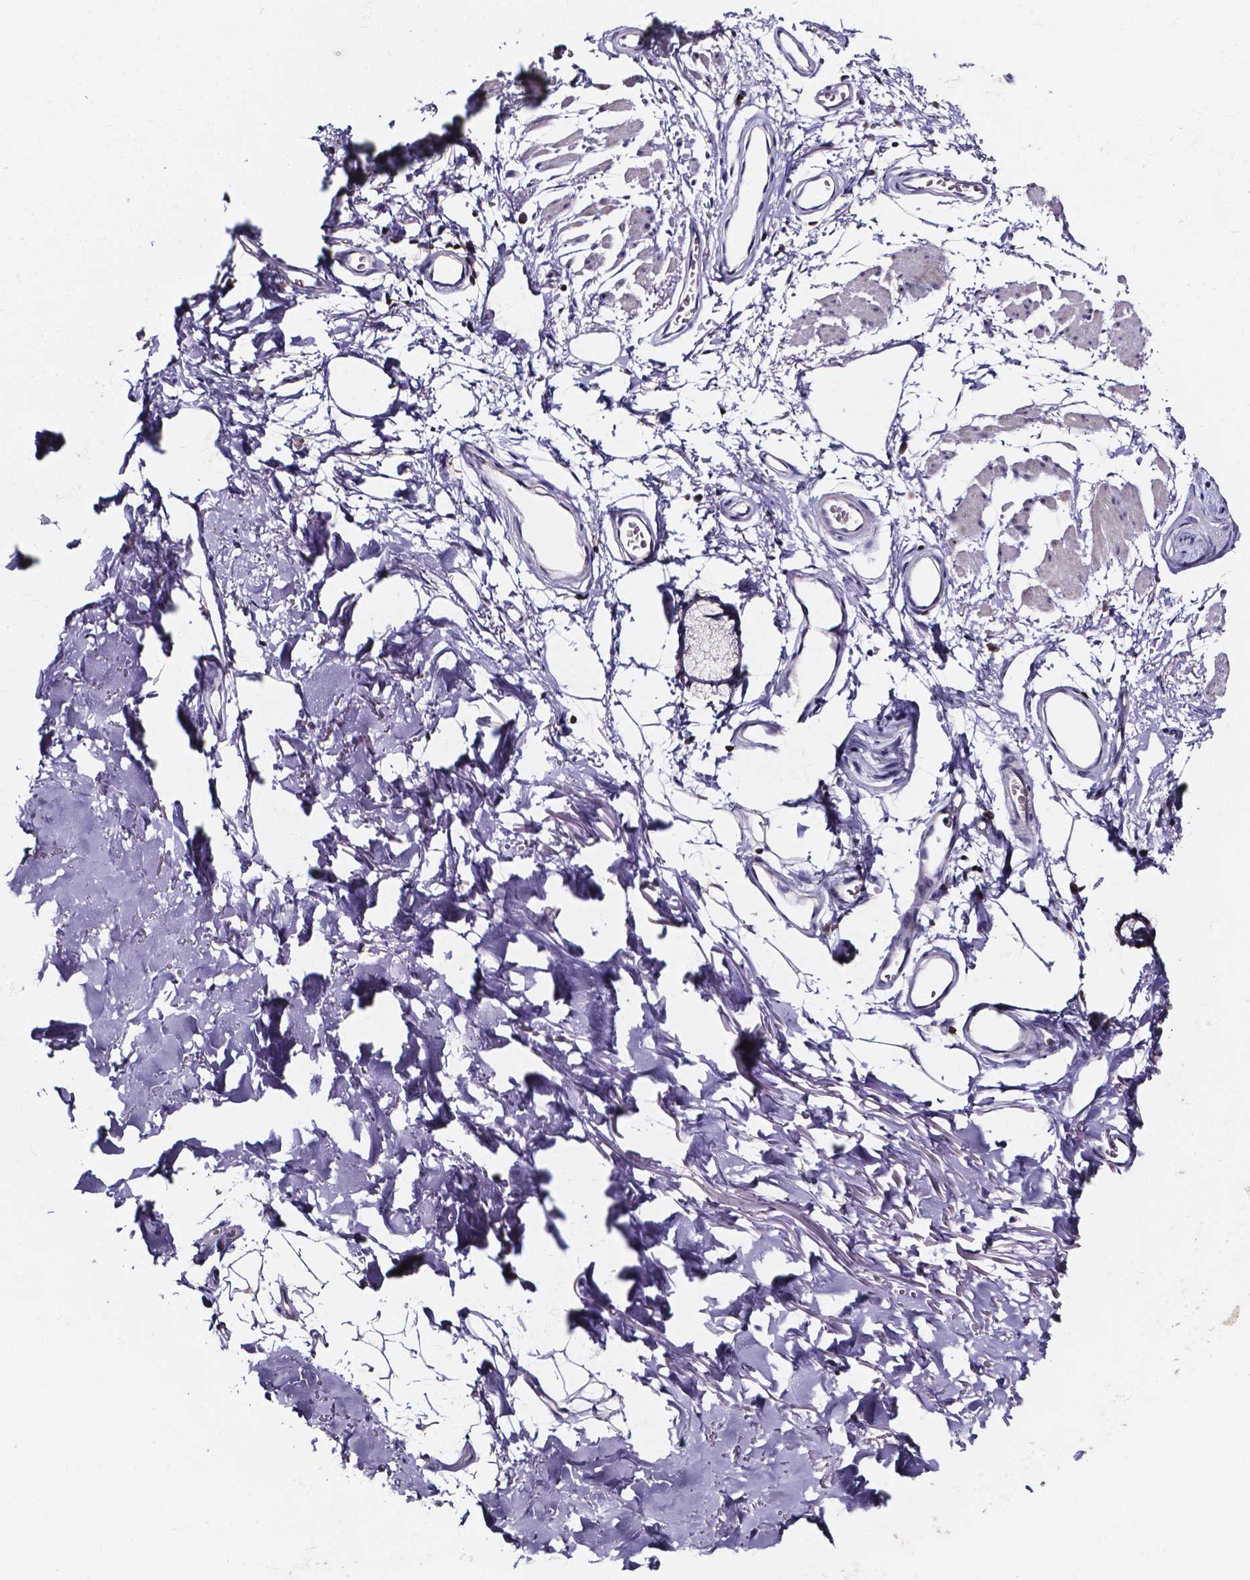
{"staining": {"intensity": "moderate", "quantity": "25%-75%", "location": "cytoplasmic/membranous"}, "tissue": "adipose tissue", "cell_type": "Adipocytes", "image_type": "normal", "snomed": [{"axis": "morphology", "description": "Normal tissue, NOS"}, {"axis": "topography", "description": "Cartilage tissue"}, {"axis": "topography", "description": "Bronchus"}], "caption": "The image shows immunohistochemical staining of unremarkable adipose tissue. There is moderate cytoplasmic/membranous staining is seen in approximately 25%-75% of adipocytes.", "gene": "THEMIS", "patient": {"sex": "female", "age": 79}}